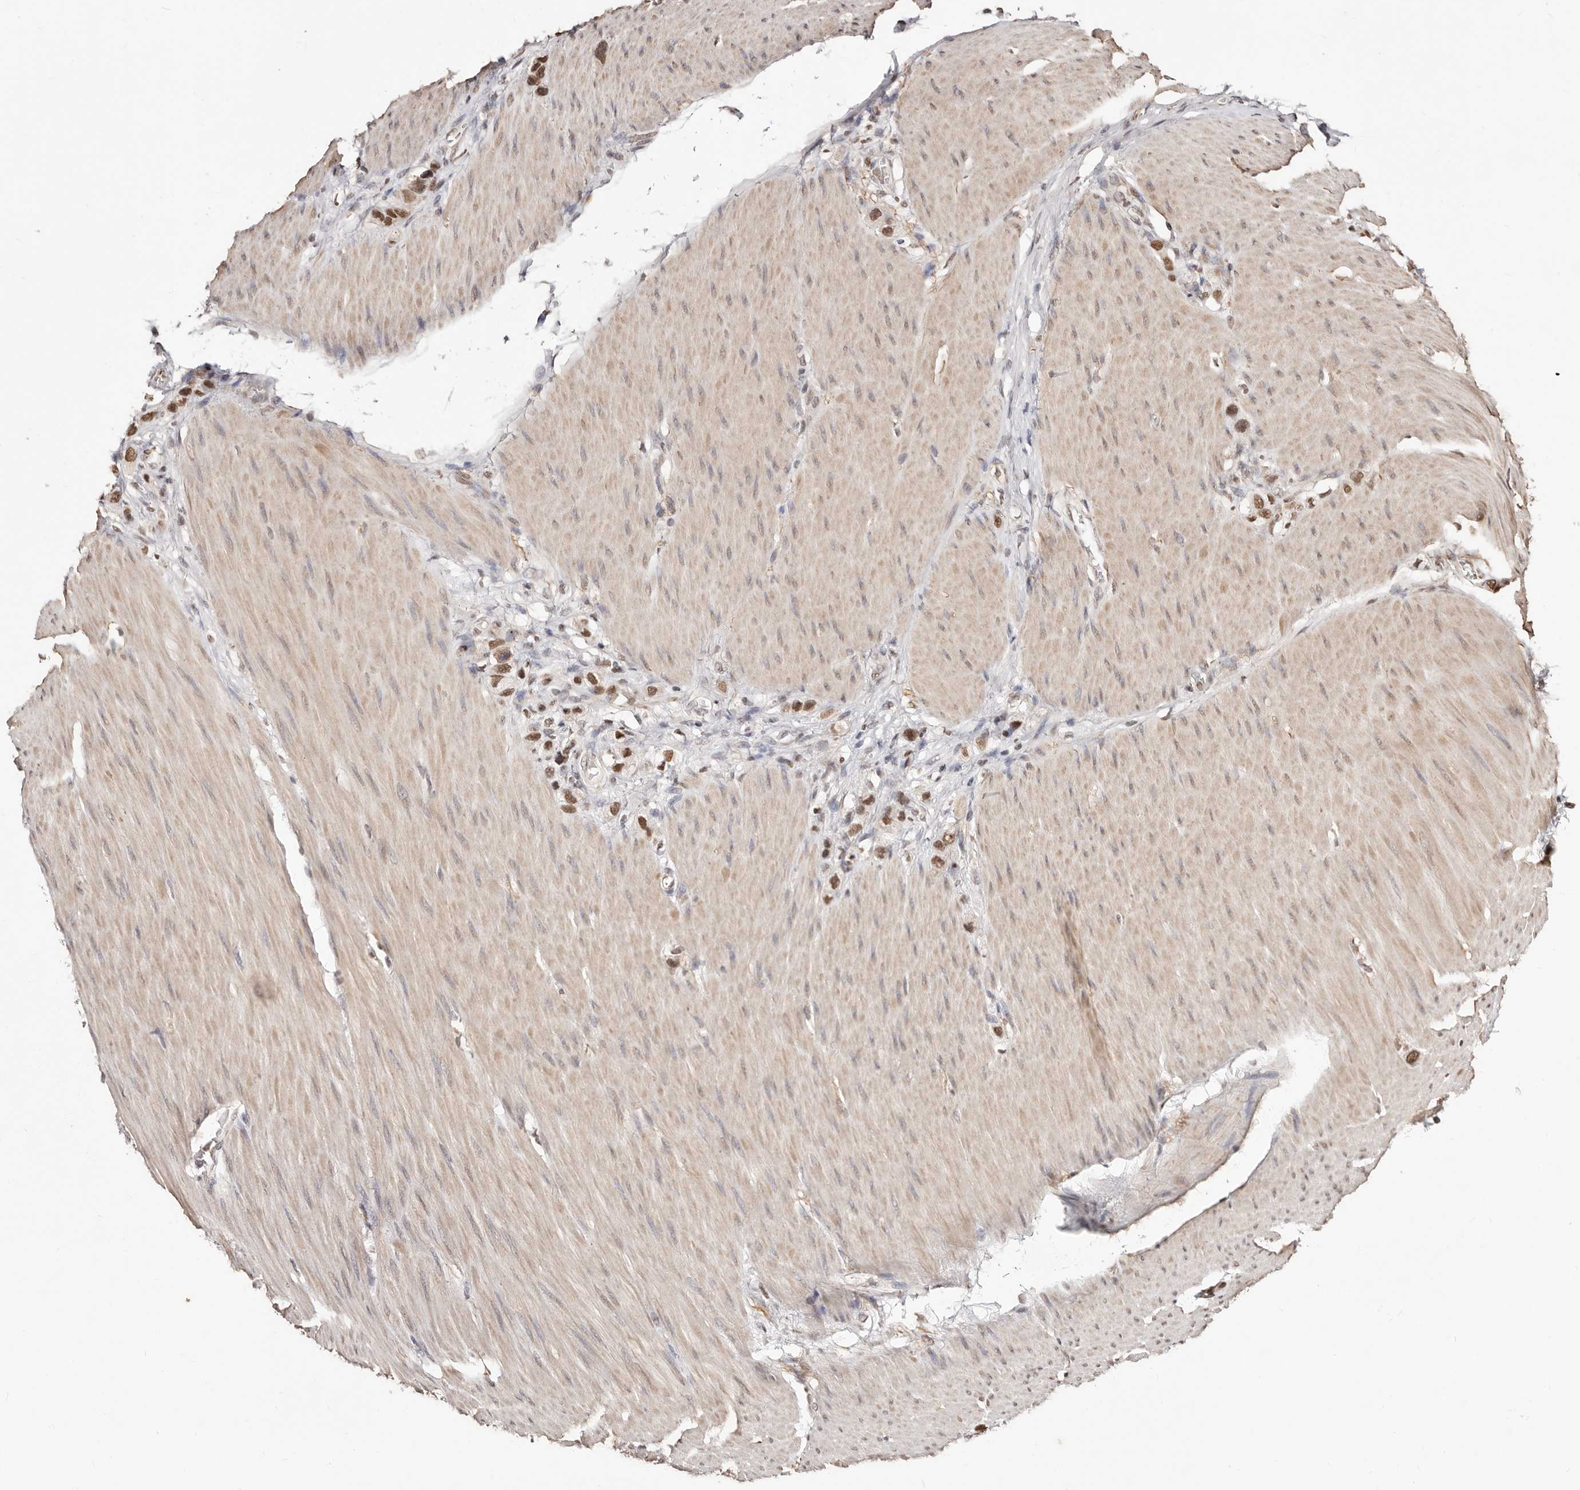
{"staining": {"intensity": "moderate", "quantity": ">75%", "location": "nuclear"}, "tissue": "stomach cancer", "cell_type": "Tumor cells", "image_type": "cancer", "snomed": [{"axis": "morphology", "description": "Adenocarcinoma, NOS"}, {"axis": "topography", "description": "Stomach"}], "caption": "This photomicrograph reveals immunohistochemistry (IHC) staining of human stomach cancer, with medium moderate nuclear expression in approximately >75% of tumor cells.", "gene": "BICRAL", "patient": {"sex": "female", "age": 65}}